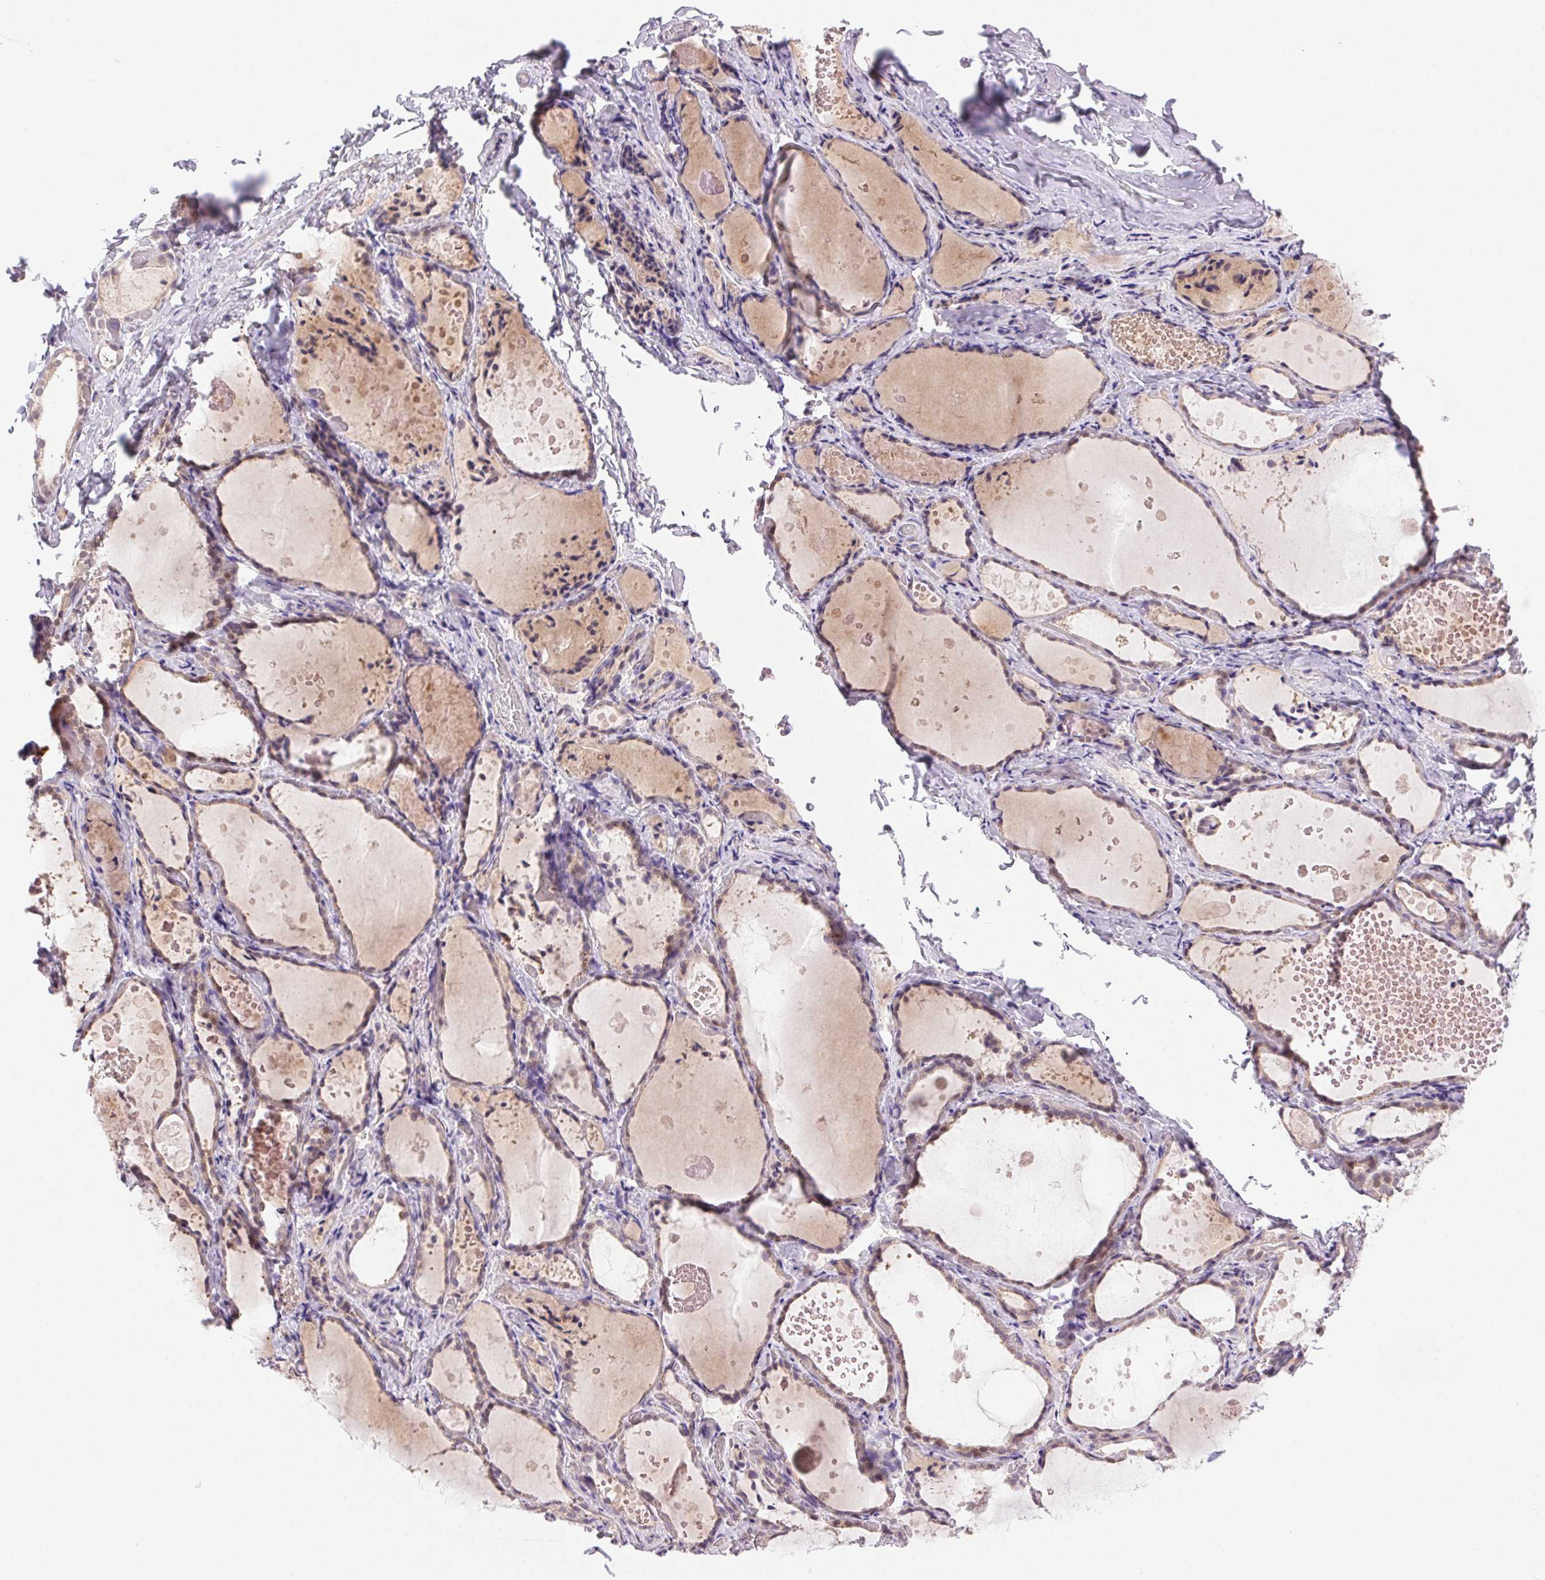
{"staining": {"intensity": "weak", "quantity": "25%-75%", "location": "nuclear"}, "tissue": "thyroid gland", "cell_type": "Glandular cells", "image_type": "normal", "snomed": [{"axis": "morphology", "description": "Normal tissue, NOS"}, {"axis": "topography", "description": "Thyroid gland"}], "caption": "Immunohistochemistry (IHC) of unremarkable human thyroid gland demonstrates low levels of weak nuclear staining in about 25%-75% of glandular cells. The protein of interest is stained brown, and the nuclei are stained in blue (DAB IHC with brightfield microscopy, high magnification).", "gene": "SYT11", "patient": {"sex": "female", "age": 56}}